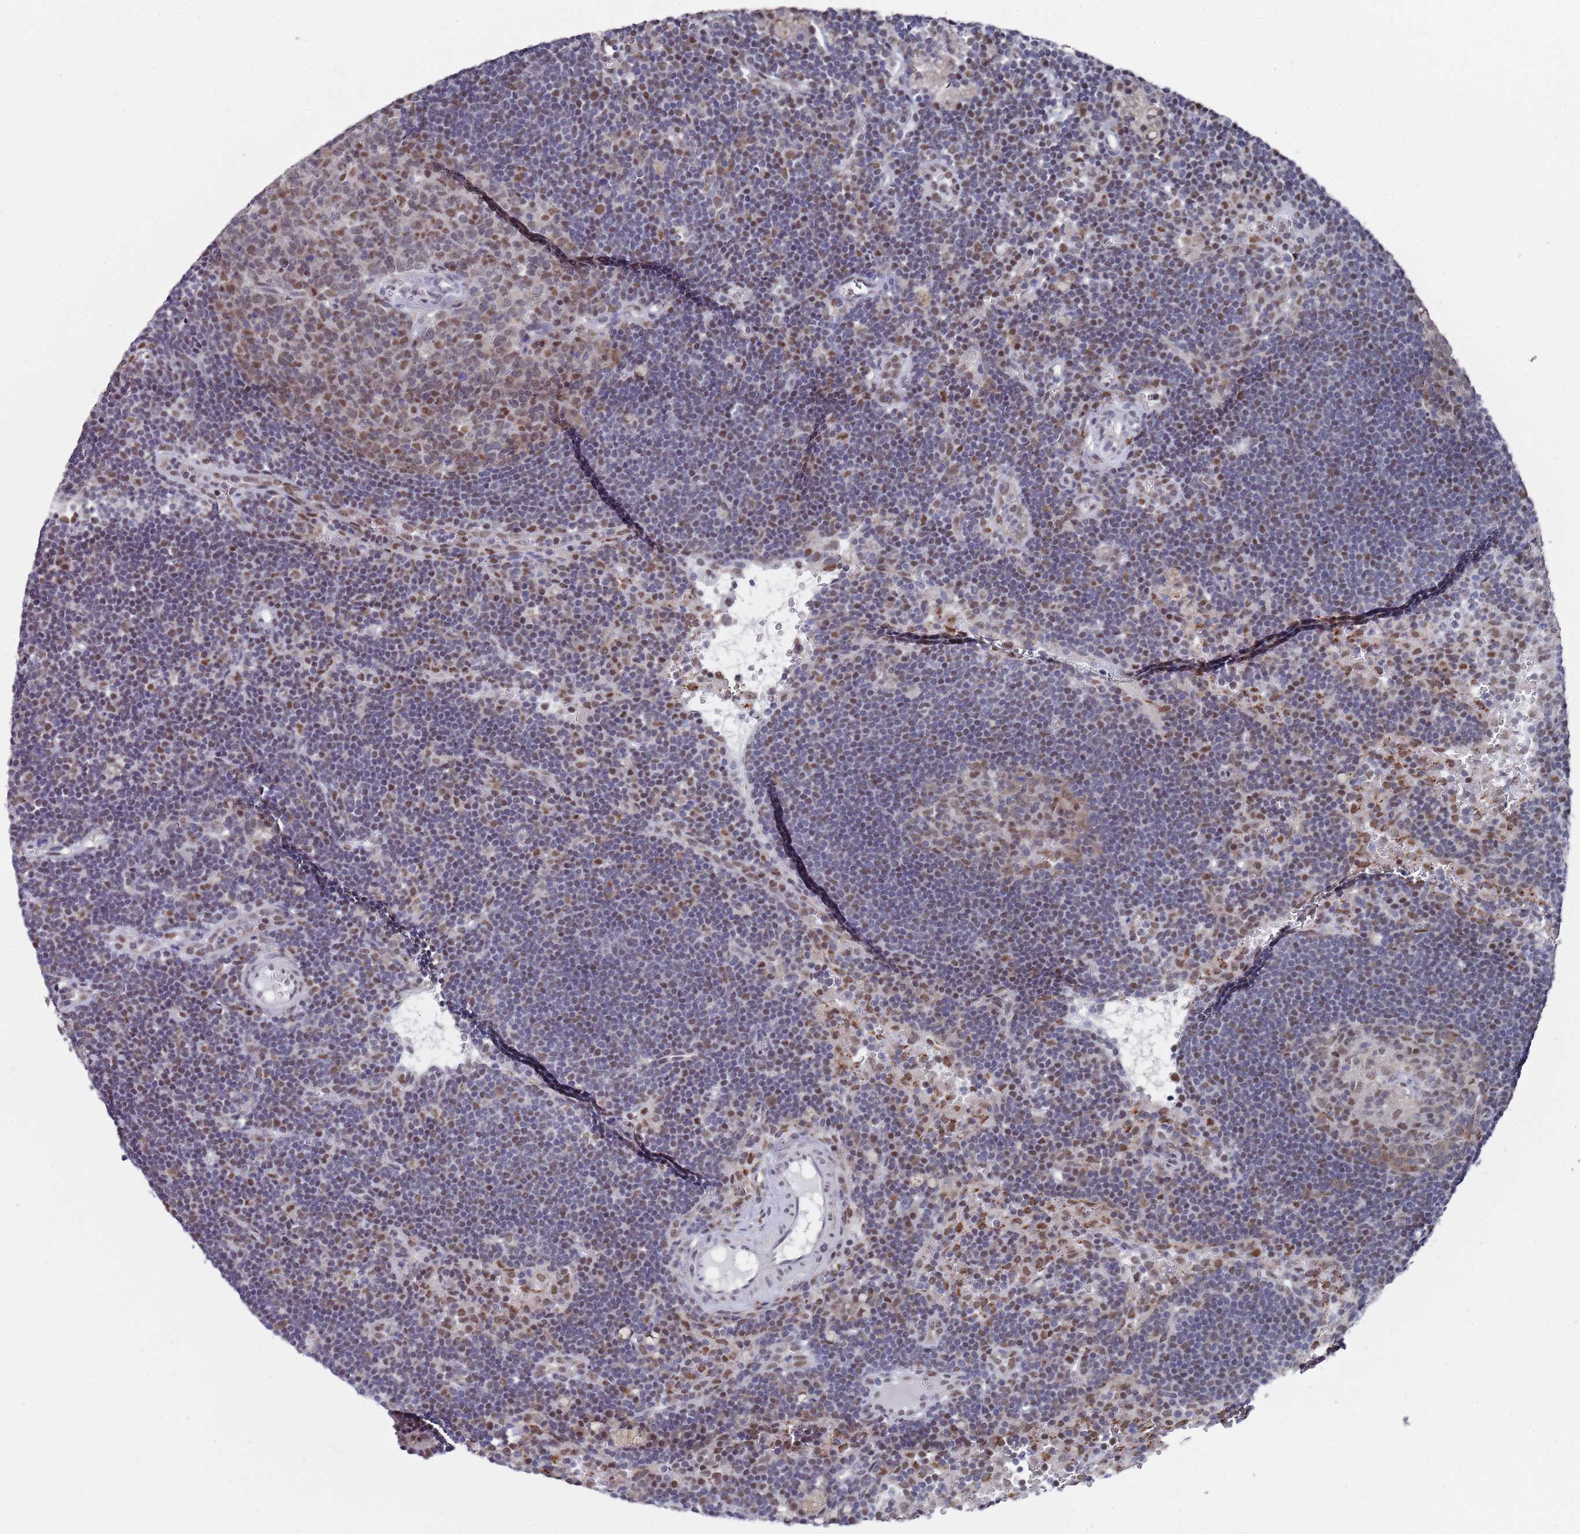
{"staining": {"intensity": "moderate", "quantity": "25%-75%", "location": "nuclear"}, "tissue": "lymph node", "cell_type": "Germinal center cells", "image_type": "normal", "snomed": [{"axis": "morphology", "description": "Normal tissue, NOS"}, {"axis": "topography", "description": "Lymph node"}], "caption": "A photomicrograph showing moderate nuclear staining in about 25%-75% of germinal center cells in benign lymph node, as visualized by brown immunohistochemical staining.", "gene": "COPS6", "patient": {"sex": "male", "age": 62}}